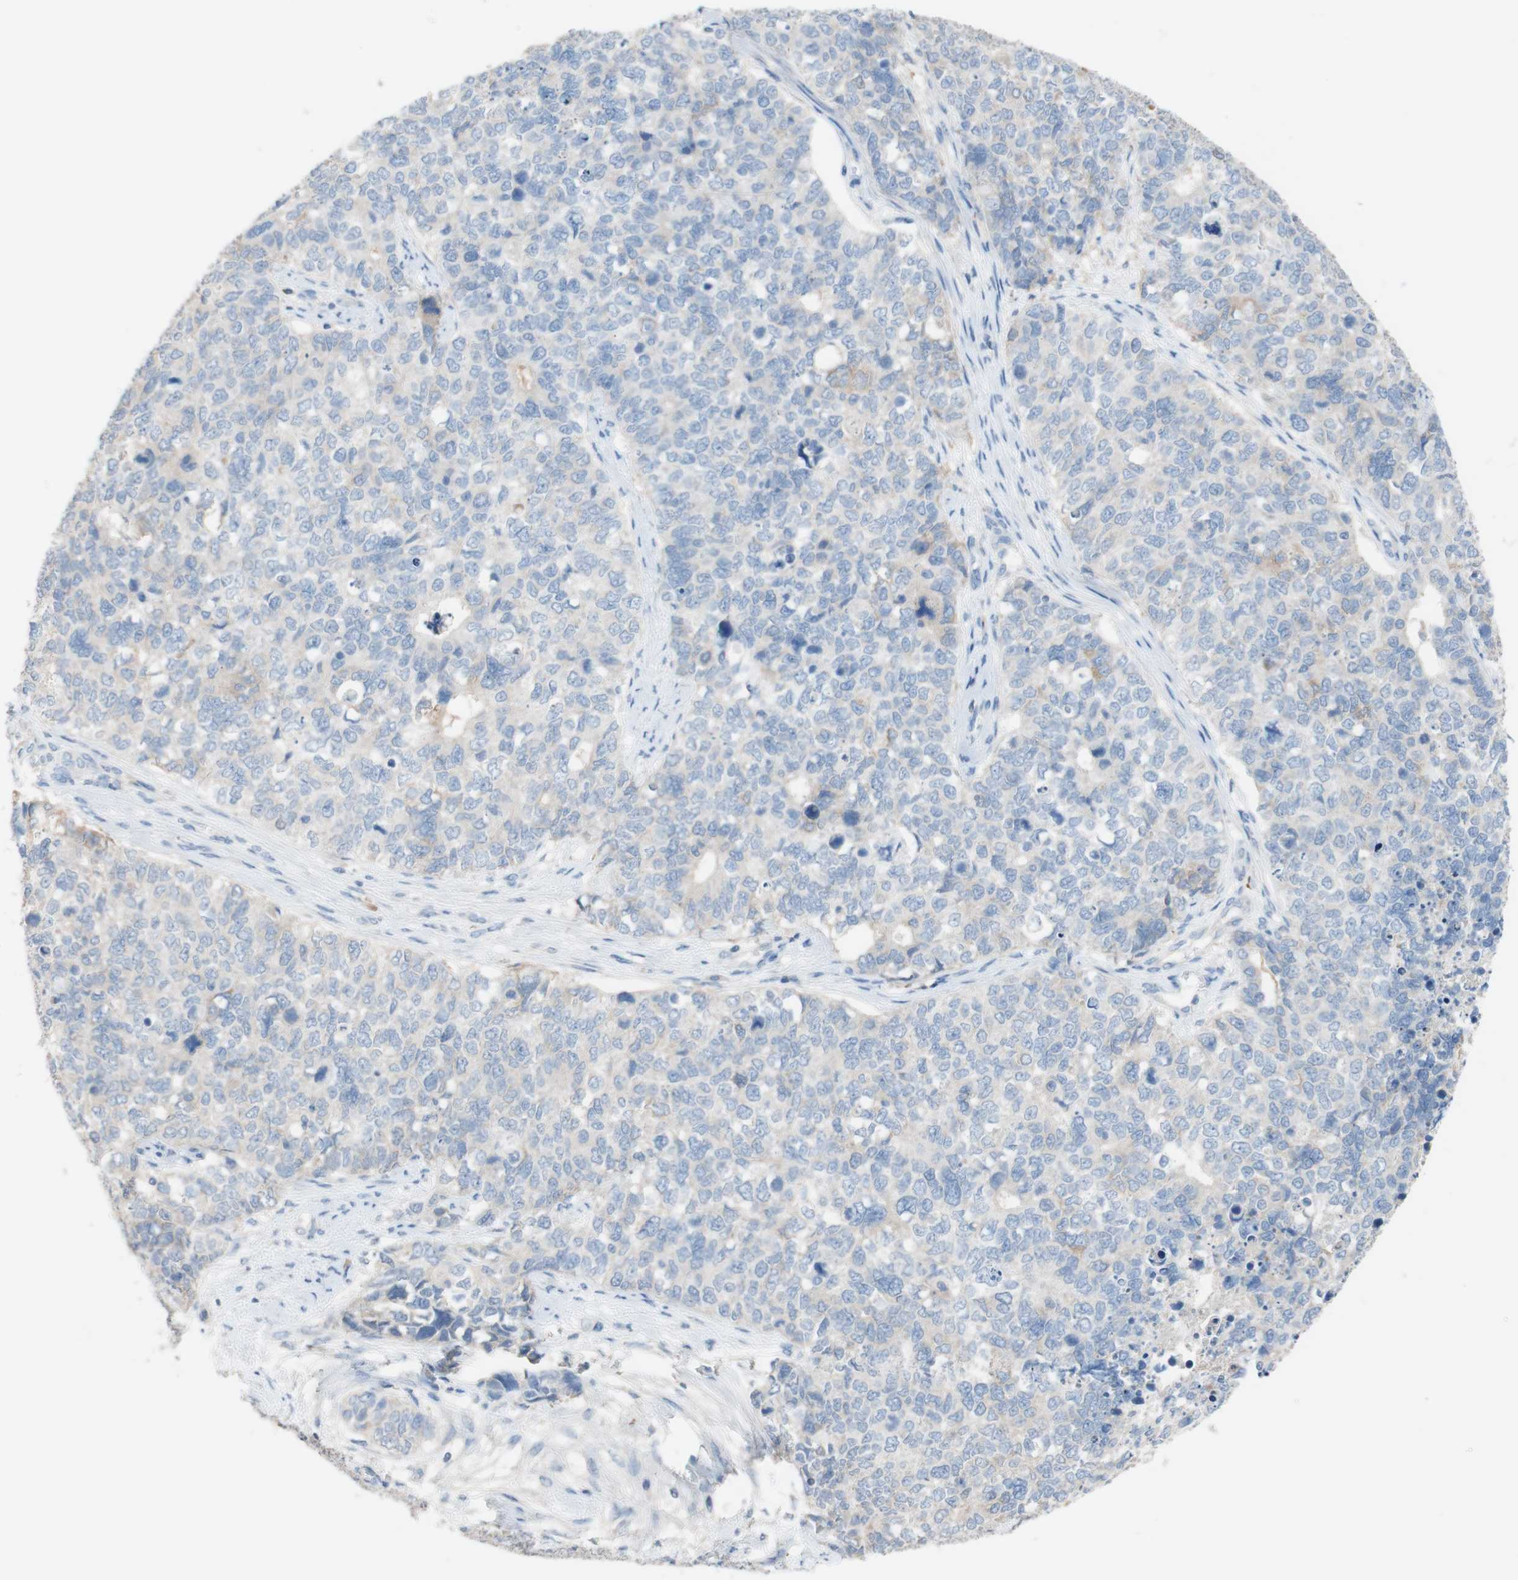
{"staining": {"intensity": "weak", "quantity": ">75%", "location": "cytoplasmic/membranous"}, "tissue": "cervical cancer", "cell_type": "Tumor cells", "image_type": "cancer", "snomed": [{"axis": "morphology", "description": "Squamous cell carcinoma, NOS"}, {"axis": "topography", "description": "Cervix"}], "caption": "A brown stain labels weak cytoplasmic/membranous expression of a protein in human squamous cell carcinoma (cervical) tumor cells. The protein of interest is shown in brown color, while the nuclei are stained blue.", "gene": "PACSIN1", "patient": {"sex": "female", "age": 63}}